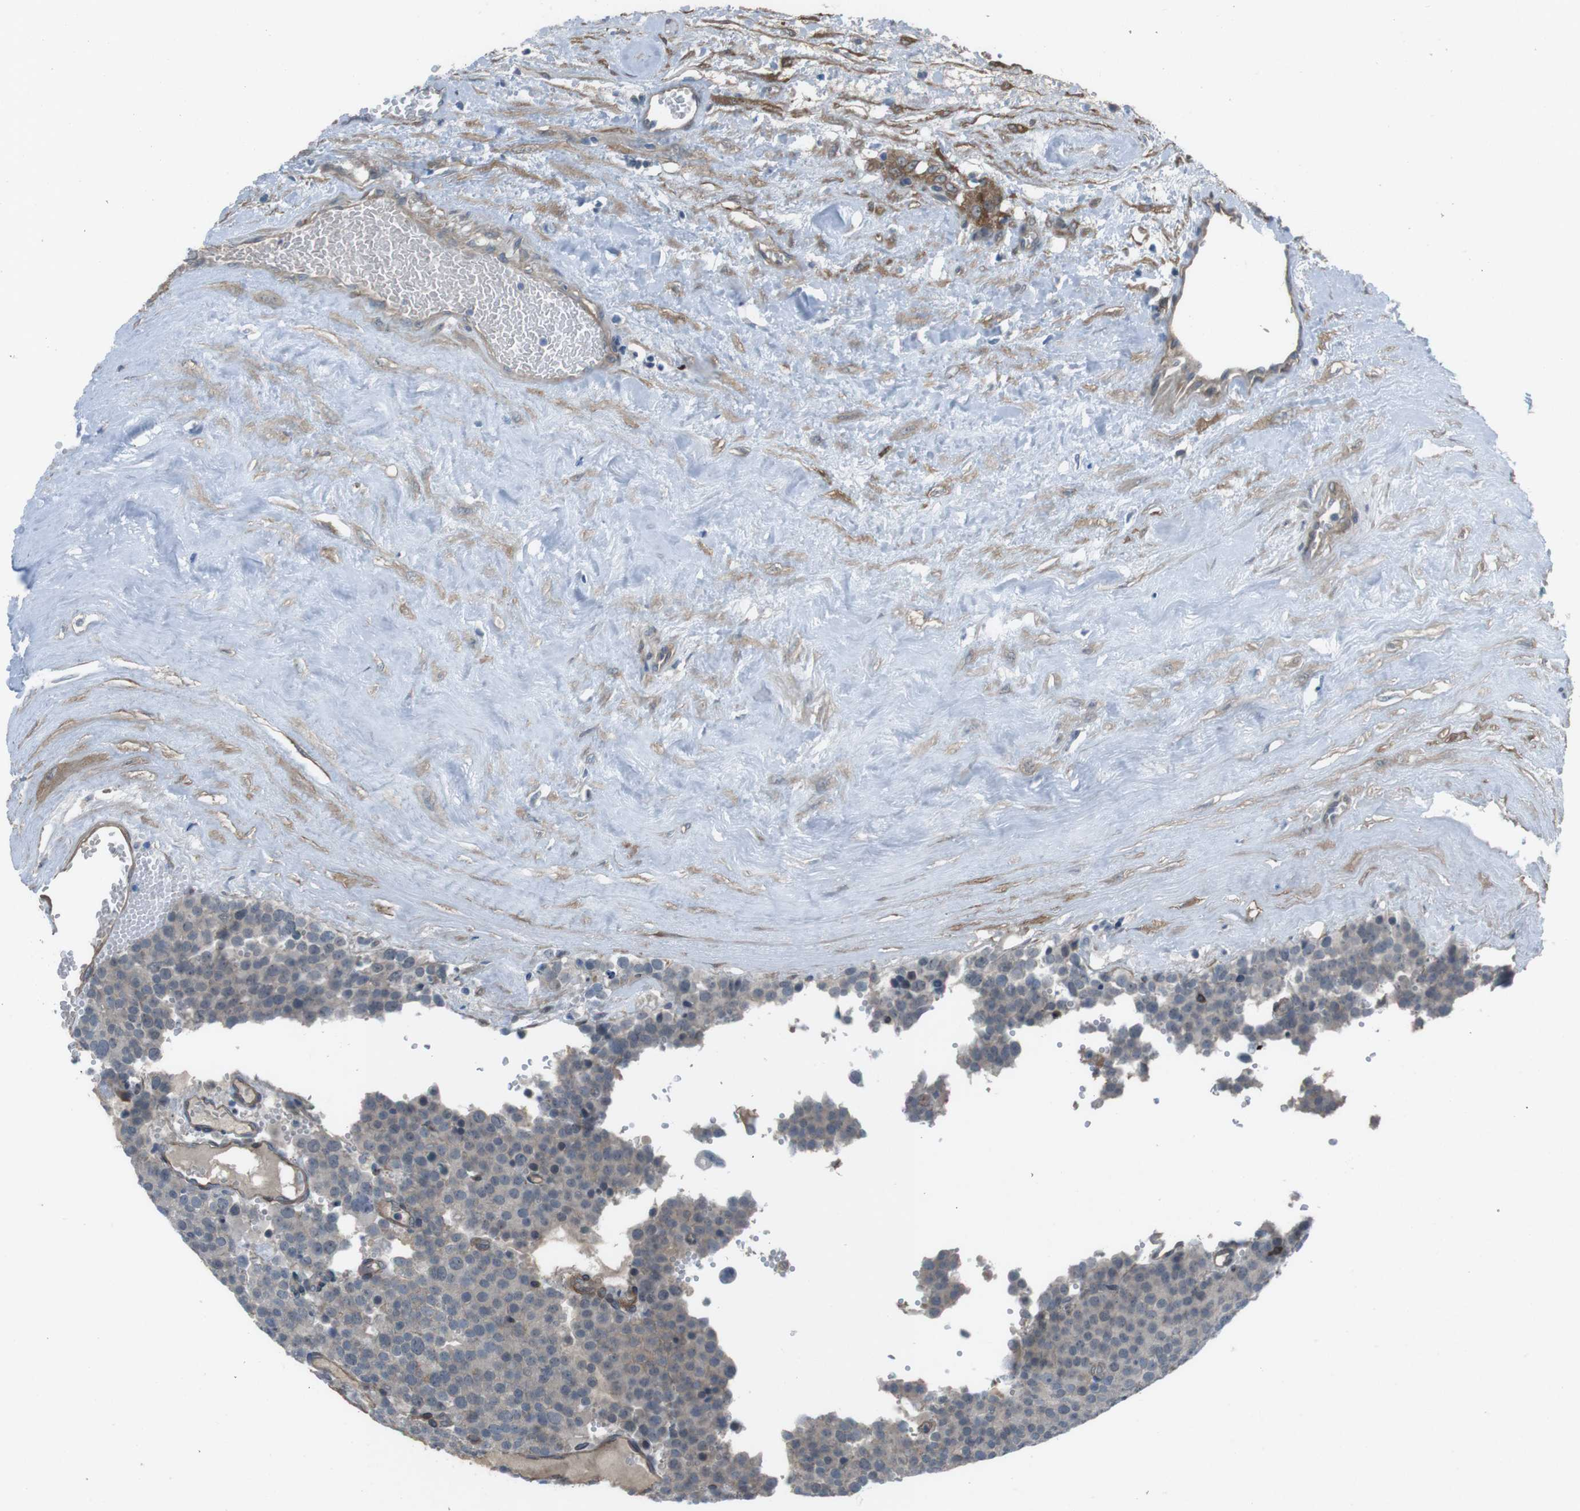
{"staining": {"intensity": "weak", "quantity": "<25%", "location": "cytoplasmic/membranous"}, "tissue": "testis cancer", "cell_type": "Tumor cells", "image_type": "cancer", "snomed": [{"axis": "morphology", "description": "Normal tissue, NOS"}, {"axis": "morphology", "description": "Seminoma, NOS"}, {"axis": "topography", "description": "Testis"}], "caption": "Tumor cells are negative for brown protein staining in seminoma (testis).", "gene": "ANK2", "patient": {"sex": "male", "age": 71}}